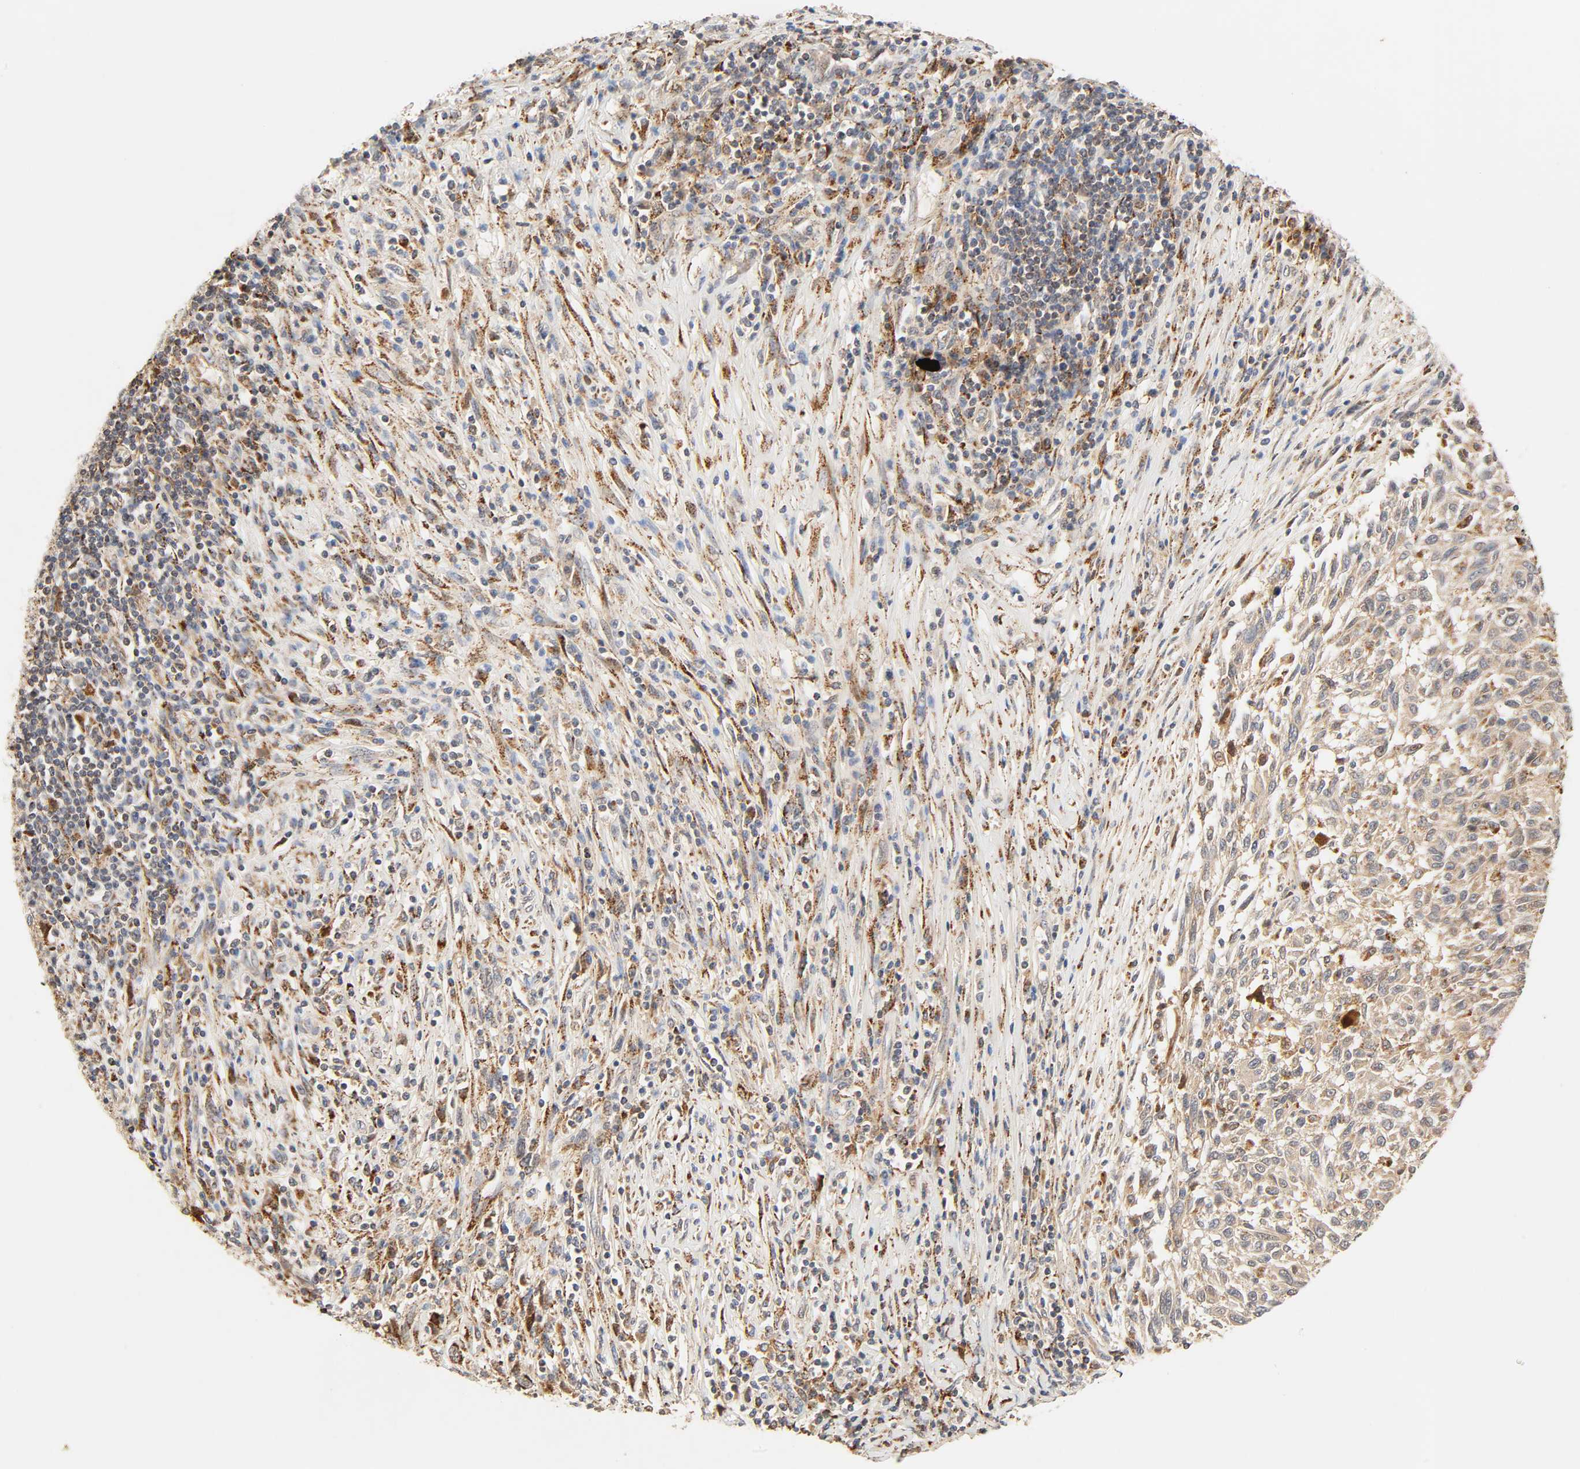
{"staining": {"intensity": "moderate", "quantity": ">75%", "location": "cytoplasmic/membranous"}, "tissue": "melanoma", "cell_type": "Tumor cells", "image_type": "cancer", "snomed": [{"axis": "morphology", "description": "Malignant melanoma, Metastatic site"}, {"axis": "topography", "description": "Lymph node"}], "caption": "Malignant melanoma (metastatic site) stained for a protein demonstrates moderate cytoplasmic/membranous positivity in tumor cells.", "gene": "MAPK6", "patient": {"sex": "male", "age": 61}}